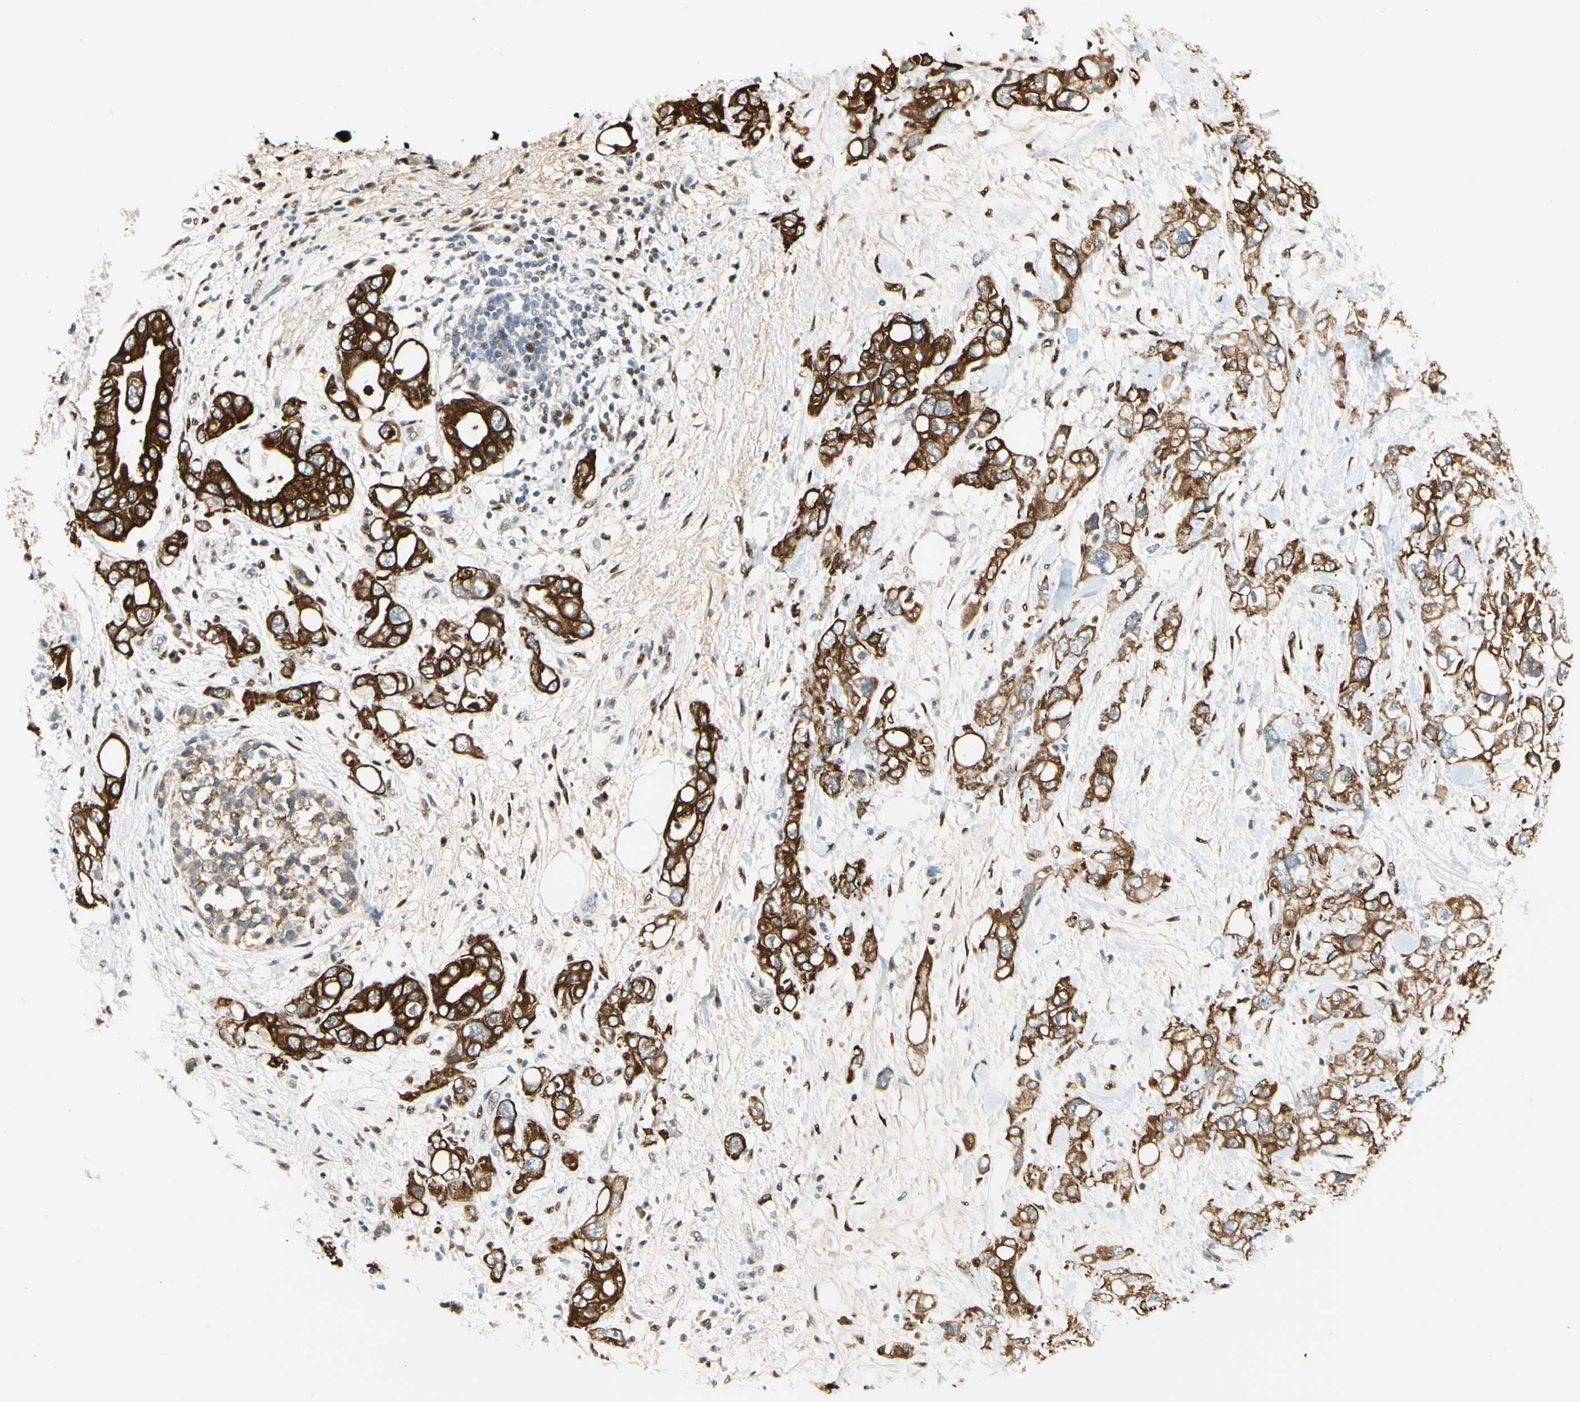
{"staining": {"intensity": "strong", "quantity": ">75%", "location": "cytoplasmic/membranous"}, "tissue": "pancreatic cancer", "cell_type": "Tumor cells", "image_type": "cancer", "snomed": [{"axis": "morphology", "description": "Adenocarcinoma, NOS"}, {"axis": "topography", "description": "Pancreas"}], "caption": "DAB (3,3'-diaminobenzidine) immunohistochemical staining of pancreatic cancer exhibits strong cytoplasmic/membranous protein staining in about >75% of tumor cells. The protein is stained brown, and the nuclei are stained in blue (DAB (3,3'-diaminobenzidine) IHC with brightfield microscopy, high magnification).", "gene": "ATXN1", "patient": {"sex": "female", "age": 56}}